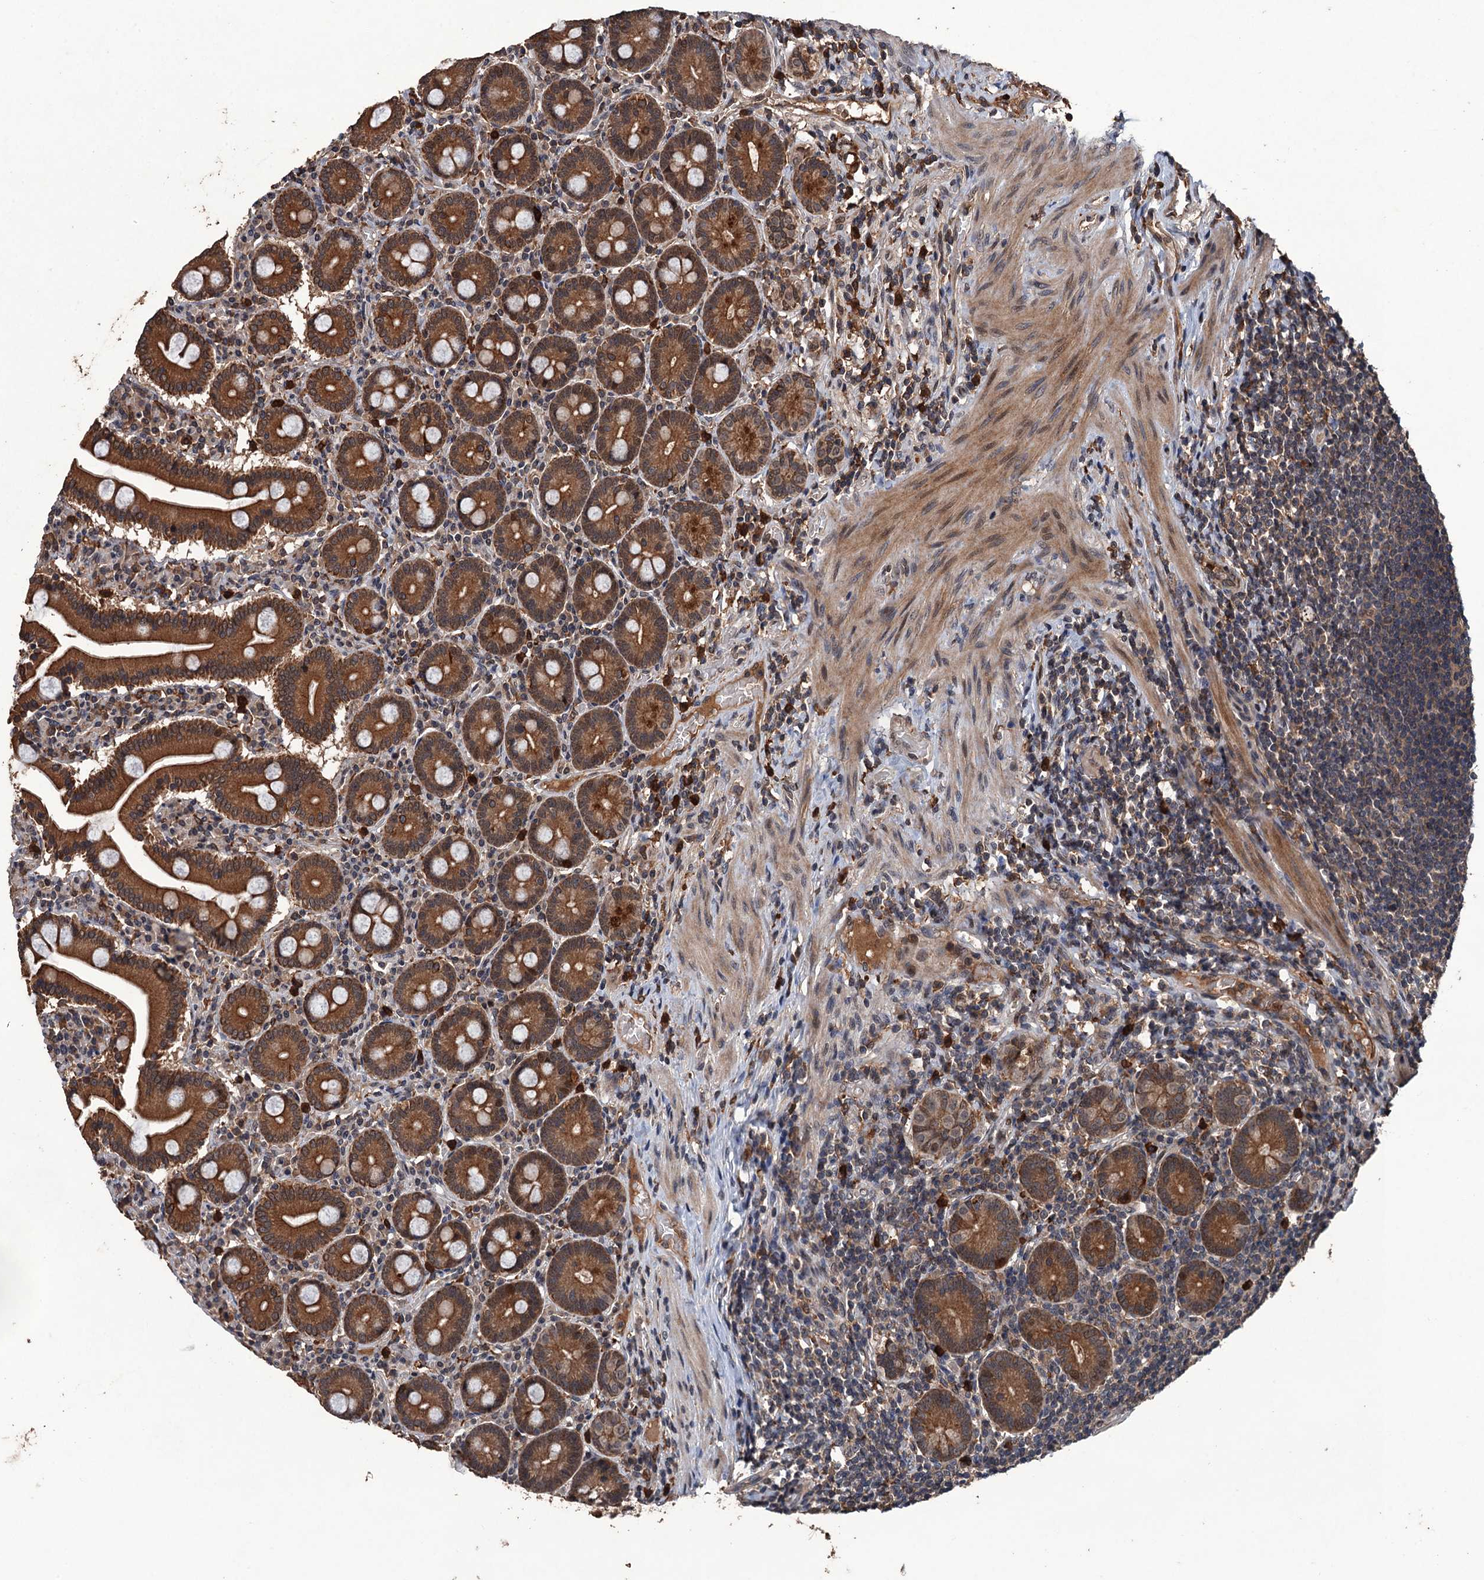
{"staining": {"intensity": "strong", "quantity": ">75%", "location": "cytoplasmic/membranous"}, "tissue": "duodenum", "cell_type": "Glandular cells", "image_type": "normal", "snomed": [{"axis": "morphology", "description": "Normal tissue, NOS"}, {"axis": "topography", "description": "Duodenum"}], "caption": "Immunohistochemistry (IHC) photomicrograph of unremarkable duodenum: duodenum stained using immunohistochemistry shows high levels of strong protein expression localized specifically in the cytoplasmic/membranous of glandular cells, appearing as a cytoplasmic/membranous brown color.", "gene": "ZNF438", "patient": {"sex": "male", "age": 55}}